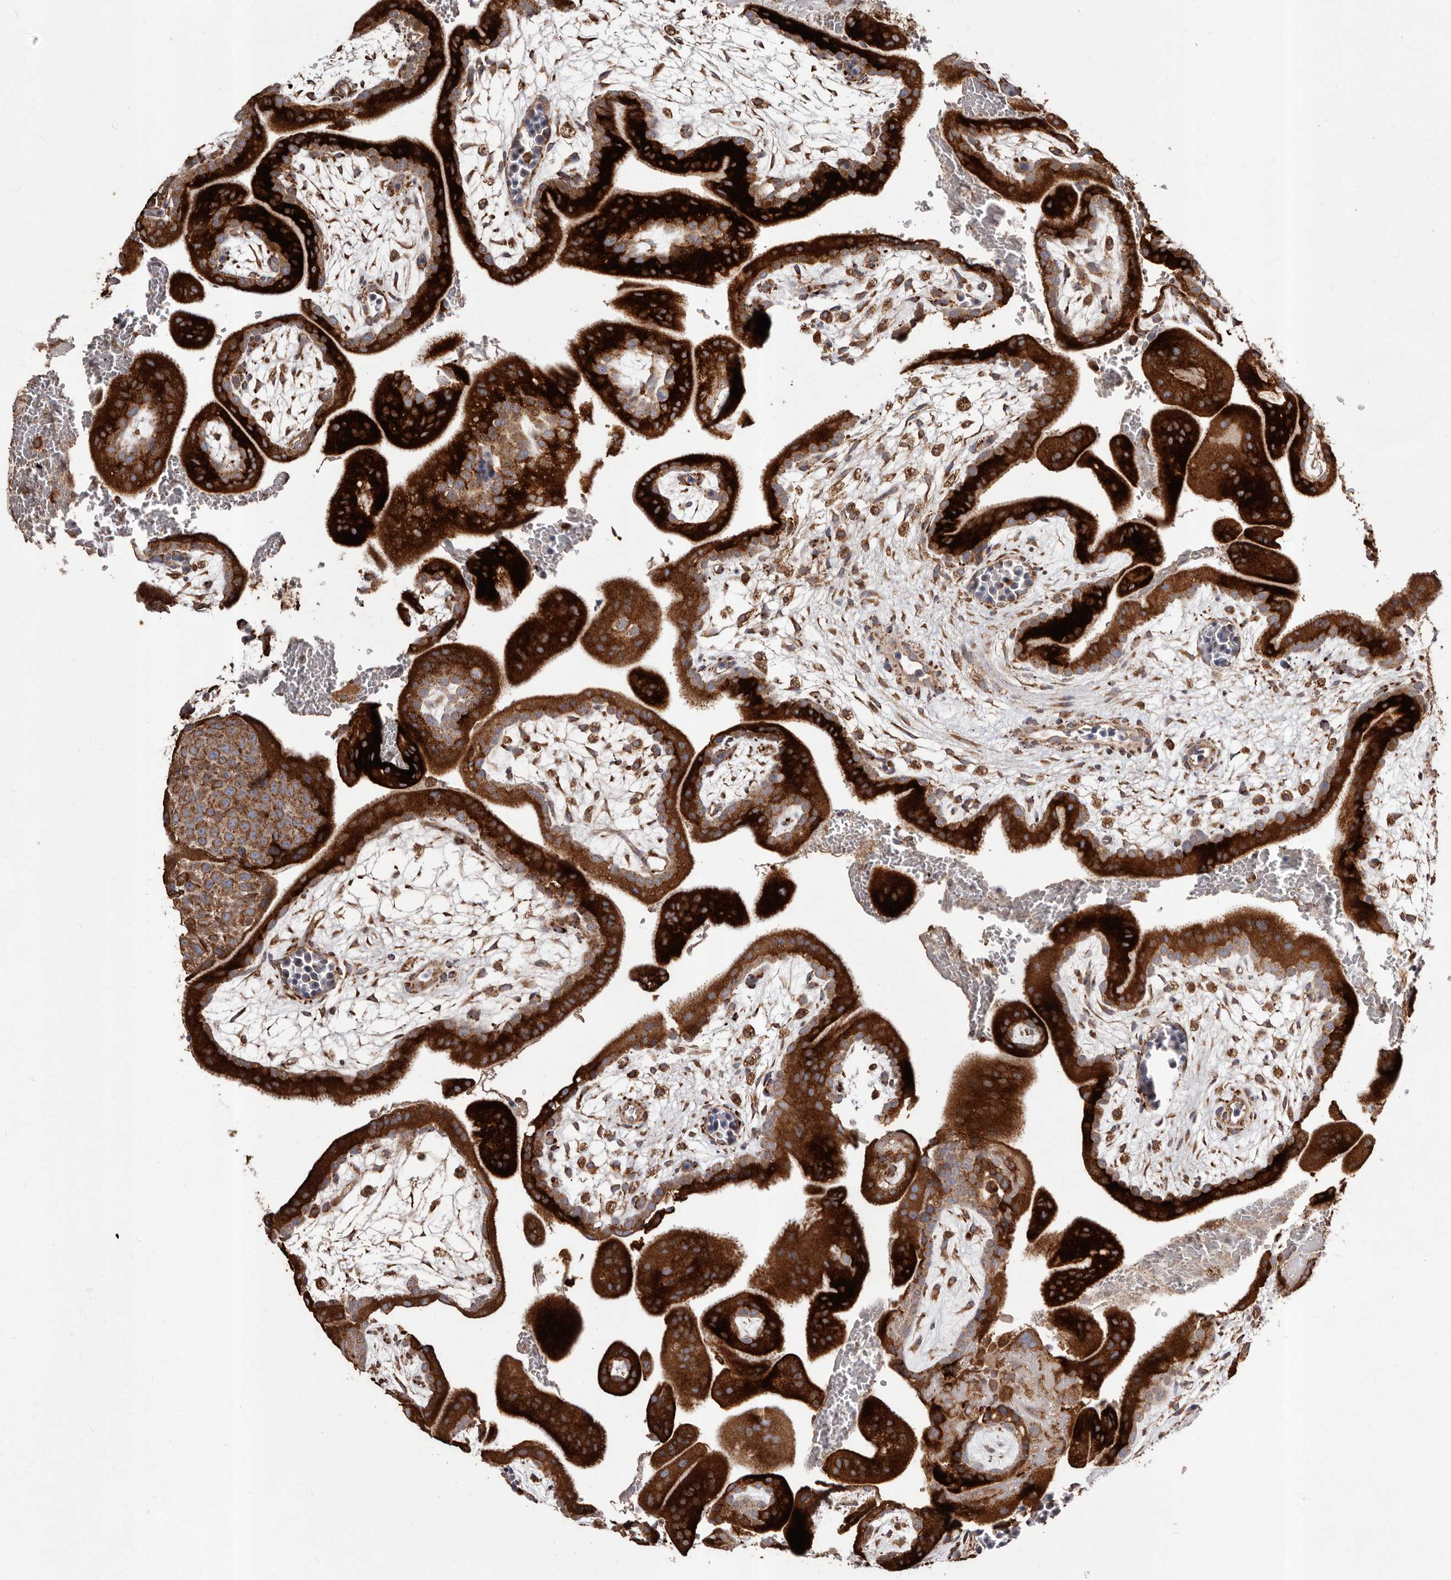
{"staining": {"intensity": "moderate", "quantity": ">75%", "location": "cytoplasmic/membranous"}, "tissue": "placenta", "cell_type": "Decidual cells", "image_type": "normal", "snomed": [{"axis": "morphology", "description": "Normal tissue, NOS"}, {"axis": "topography", "description": "Placenta"}], "caption": "A medium amount of moderate cytoplasmic/membranous expression is present in about >75% of decidual cells in normal placenta.", "gene": "STEAP2", "patient": {"sex": "female", "age": 35}}